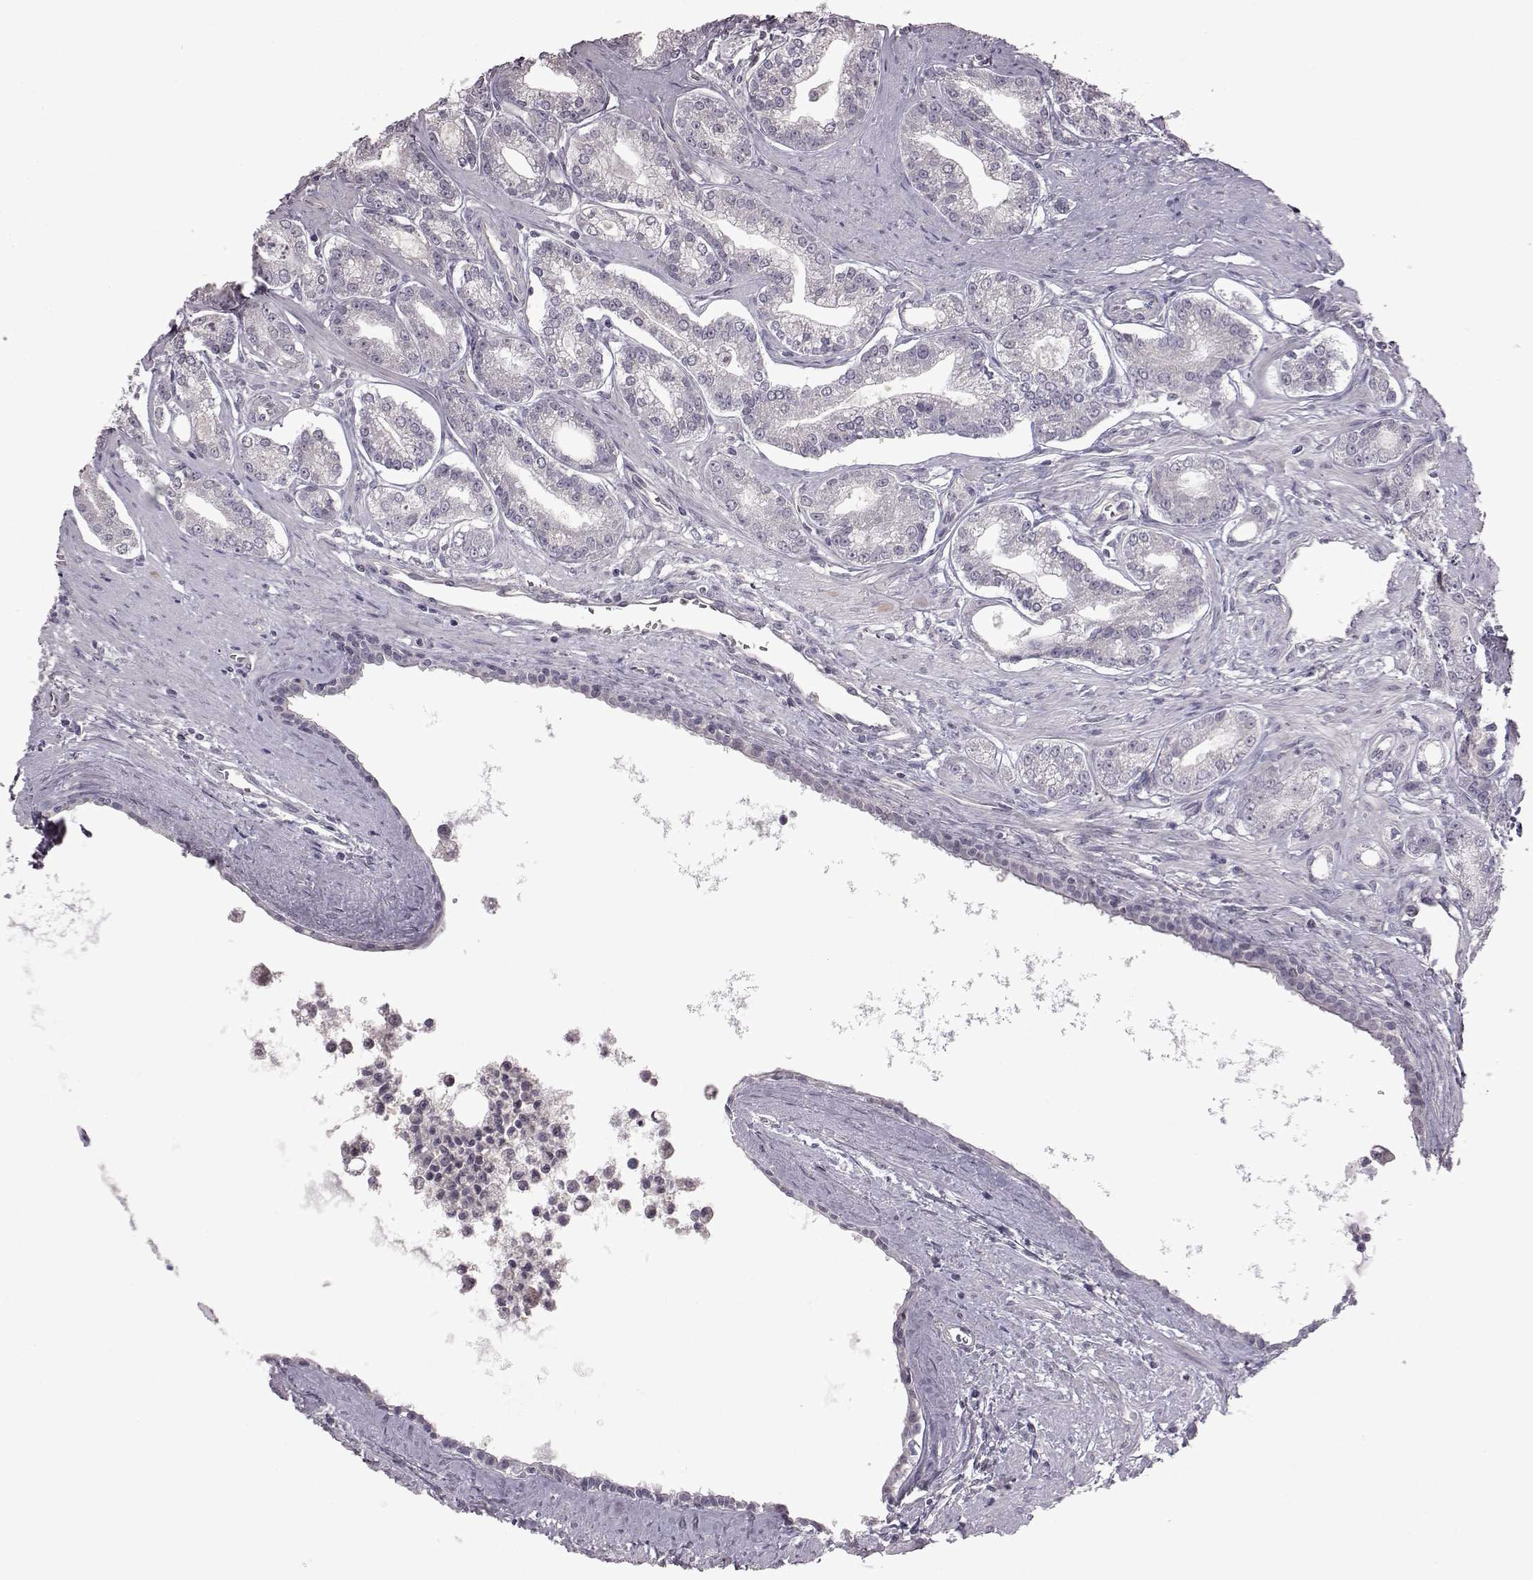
{"staining": {"intensity": "negative", "quantity": "none", "location": "none"}, "tissue": "prostate cancer", "cell_type": "Tumor cells", "image_type": "cancer", "snomed": [{"axis": "morphology", "description": "Adenocarcinoma, NOS"}, {"axis": "topography", "description": "Prostate"}], "caption": "This is an immunohistochemistry (IHC) micrograph of human prostate cancer (adenocarcinoma). There is no staining in tumor cells.", "gene": "GAL", "patient": {"sex": "male", "age": 71}}